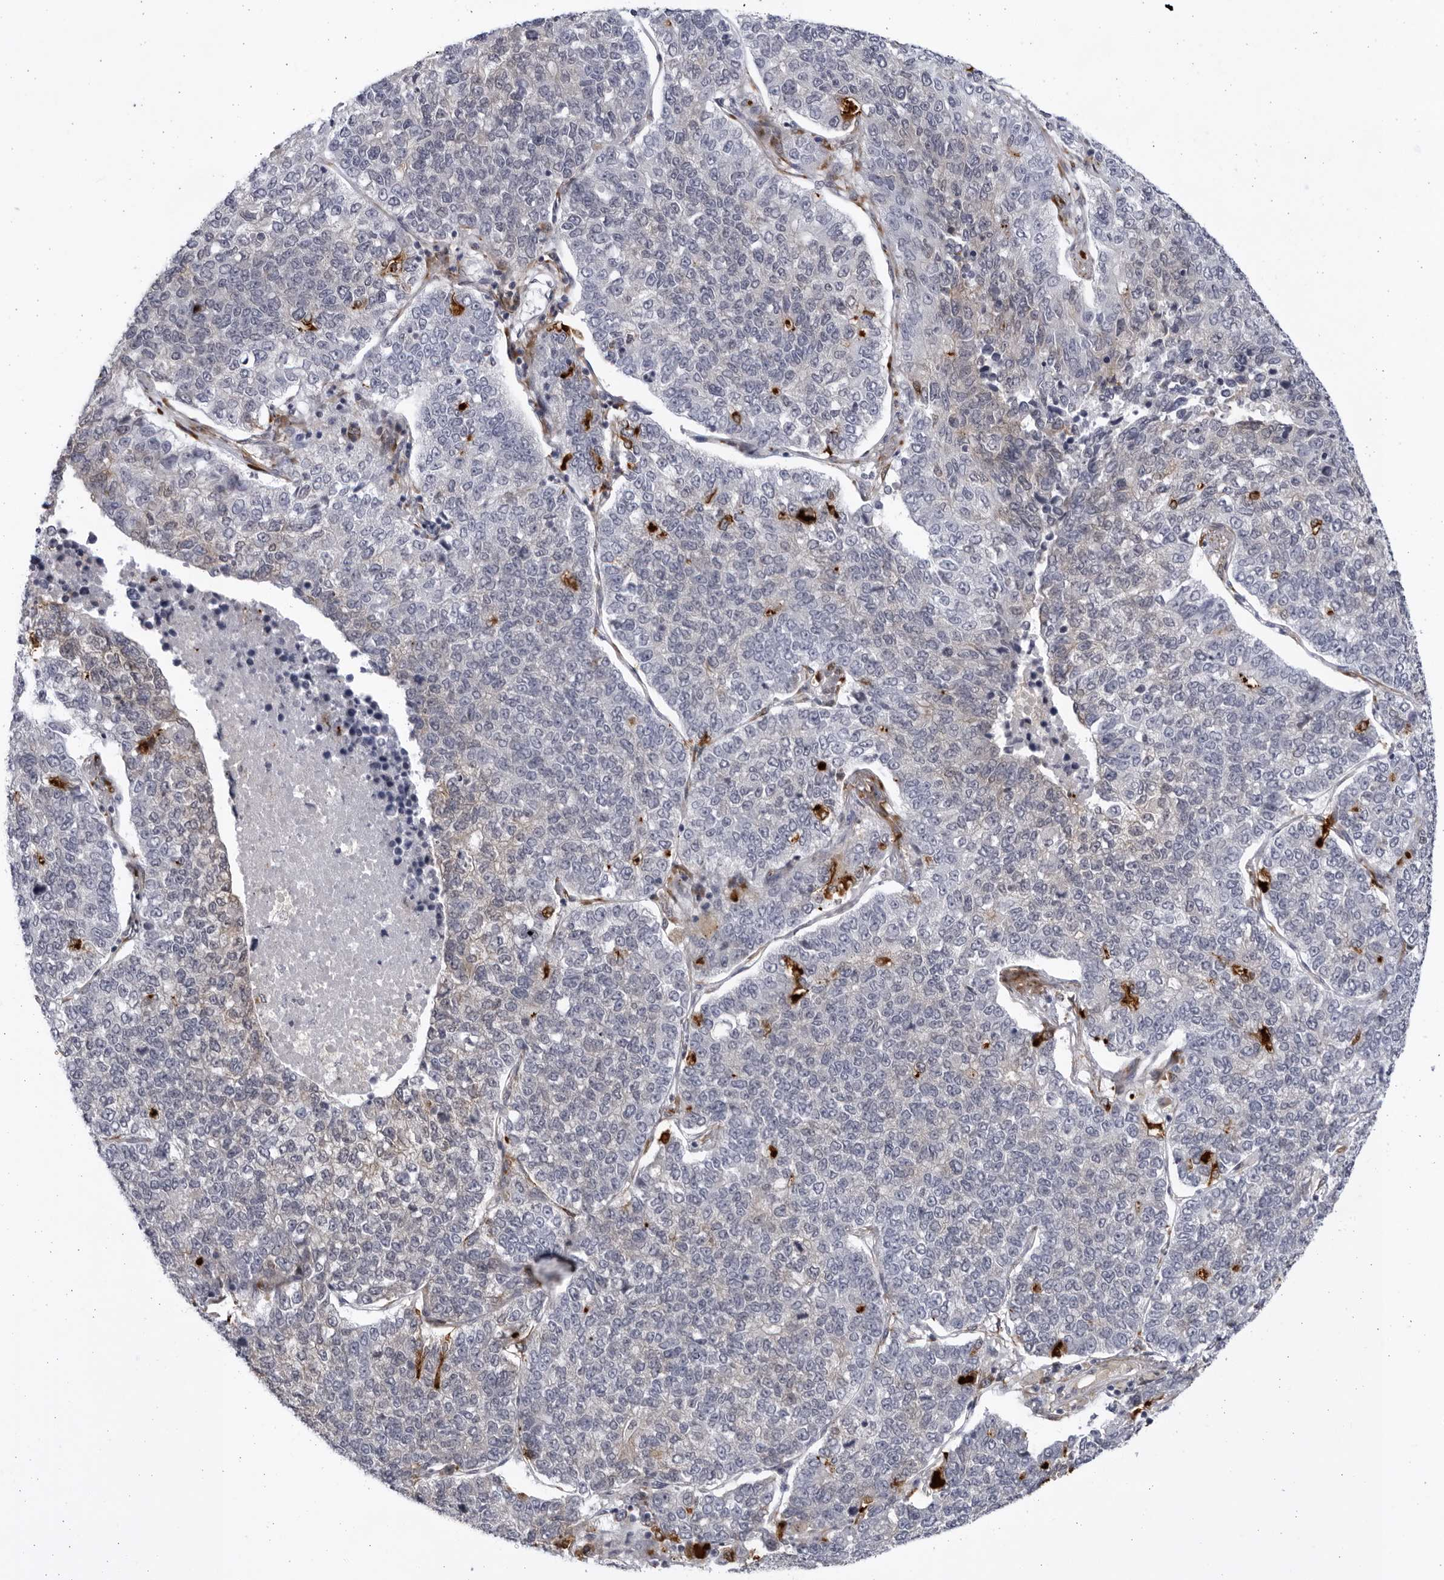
{"staining": {"intensity": "negative", "quantity": "none", "location": "none"}, "tissue": "lung cancer", "cell_type": "Tumor cells", "image_type": "cancer", "snomed": [{"axis": "morphology", "description": "Adenocarcinoma, NOS"}, {"axis": "topography", "description": "Lung"}], "caption": "The photomicrograph displays no significant positivity in tumor cells of adenocarcinoma (lung). The staining was performed using DAB (3,3'-diaminobenzidine) to visualize the protein expression in brown, while the nuclei were stained in blue with hematoxylin (Magnification: 20x).", "gene": "BMP2K", "patient": {"sex": "male", "age": 49}}